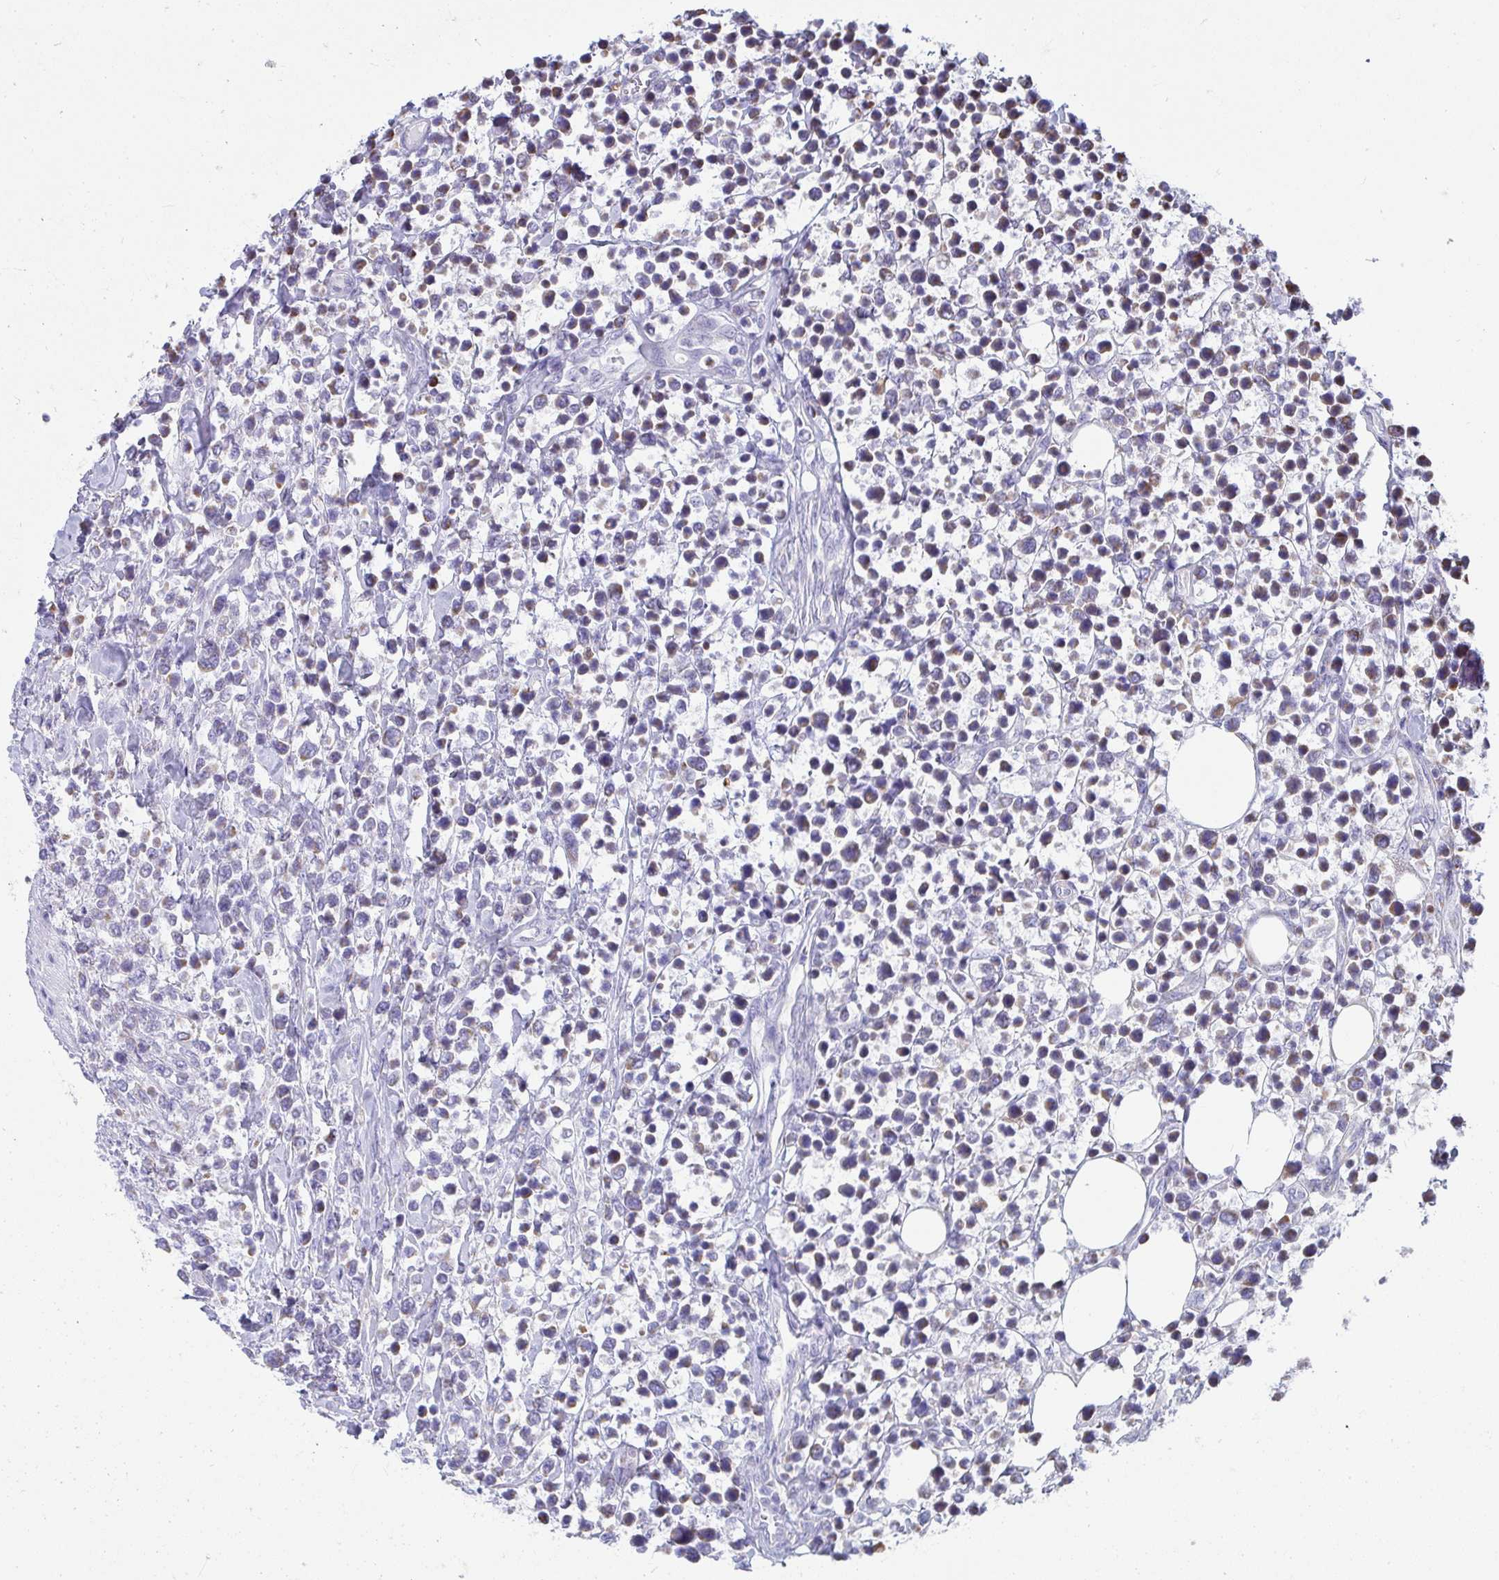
{"staining": {"intensity": "negative", "quantity": "none", "location": "none"}, "tissue": "lymphoma", "cell_type": "Tumor cells", "image_type": "cancer", "snomed": [{"axis": "morphology", "description": "Malignant lymphoma, non-Hodgkin's type, High grade"}, {"axis": "topography", "description": "Soft tissue"}], "caption": "Photomicrograph shows no significant protein expression in tumor cells of malignant lymphoma, non-Hodgkin's type (high-grade).", "gene": "SLC6A1", "patient": {"sex": "female", "age": 56}}